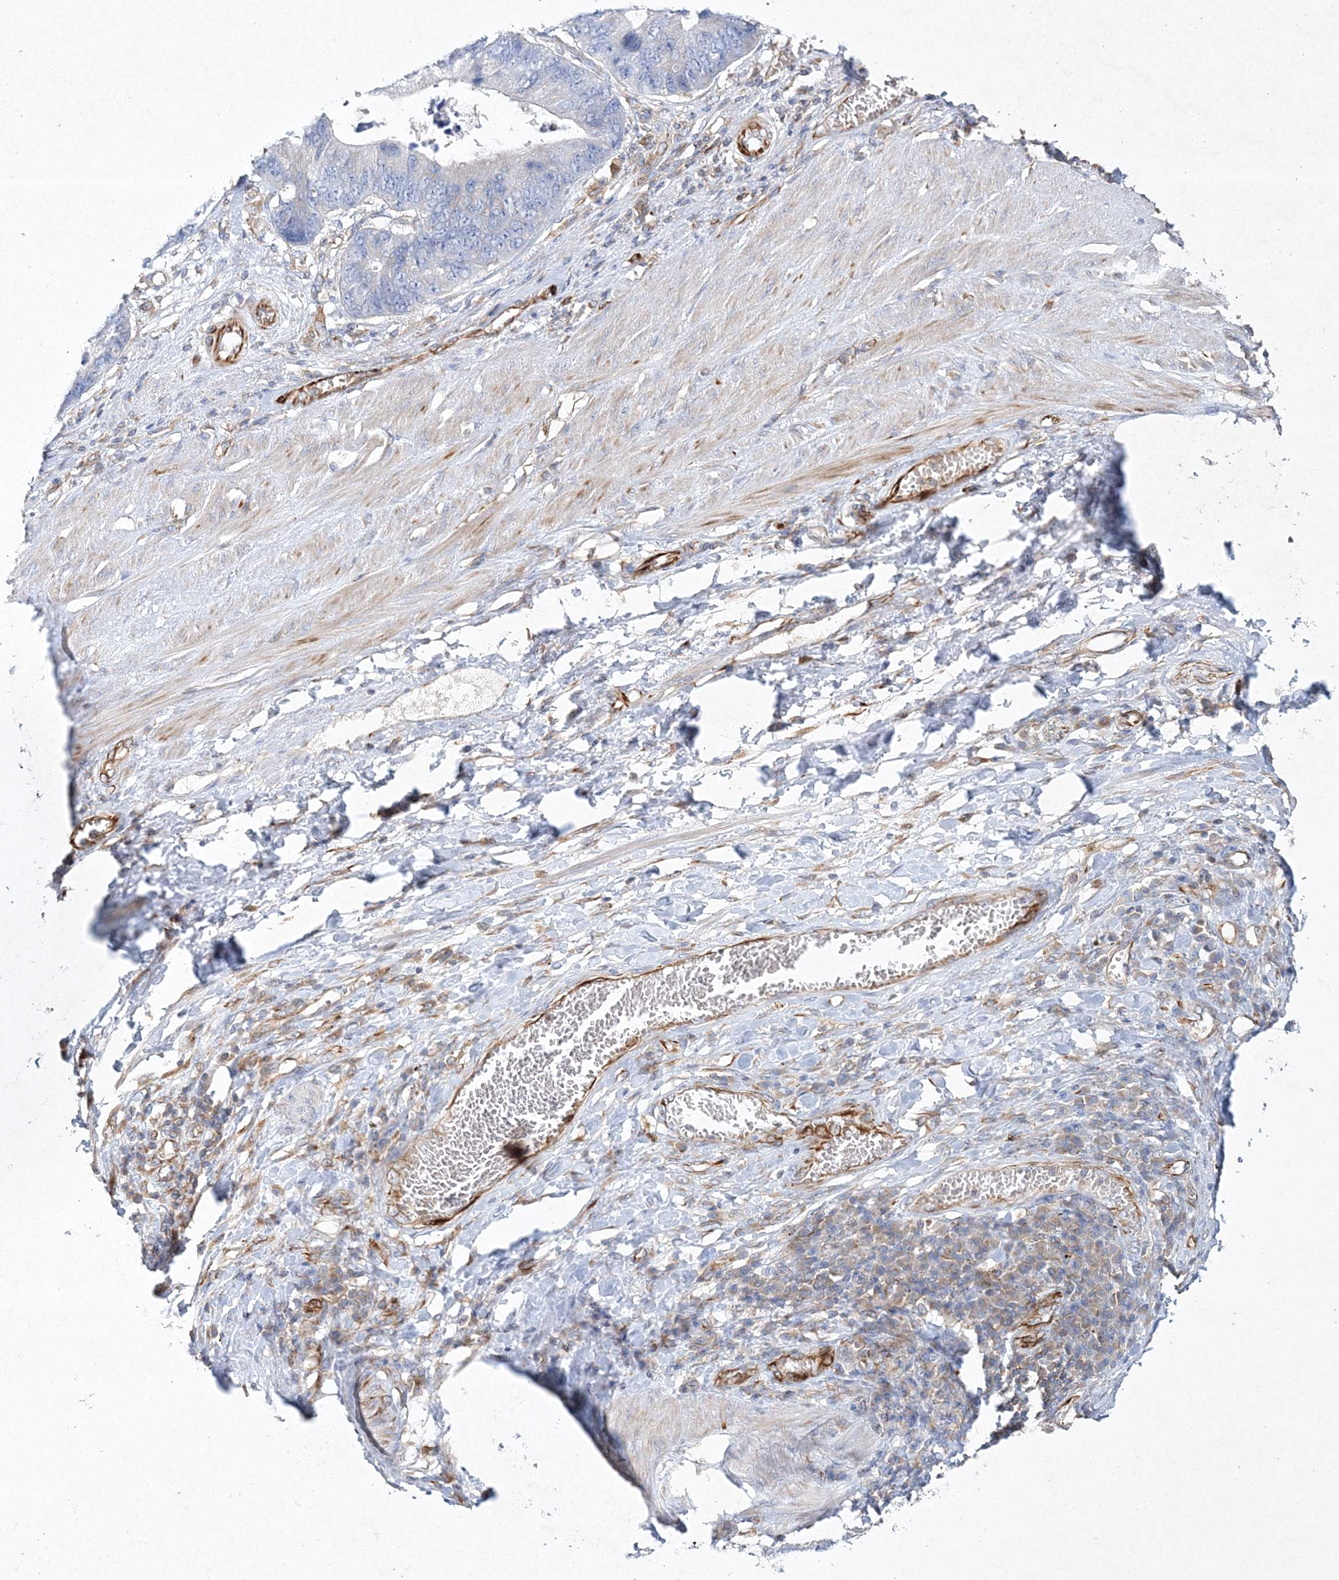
{"staining": {"intensity": "weak", "quantity": "<25%", "location": "cytoplasmic/membranous"}, "tissue": "stomach cancer", "cell_type": "Tumor cells", "image_type": "cancer", "snomed": [{"axis": "morphology", "description": "Adenocarcinoma, NOS"}, {"axis": "topography", "description": "Stomach"}], "caption": "Stomach cancer was stained to show a protein in brown. There is no significant expression in tumor cells.", "gene": "WDR37", "patient": {"sex": "male", "age": 59}}